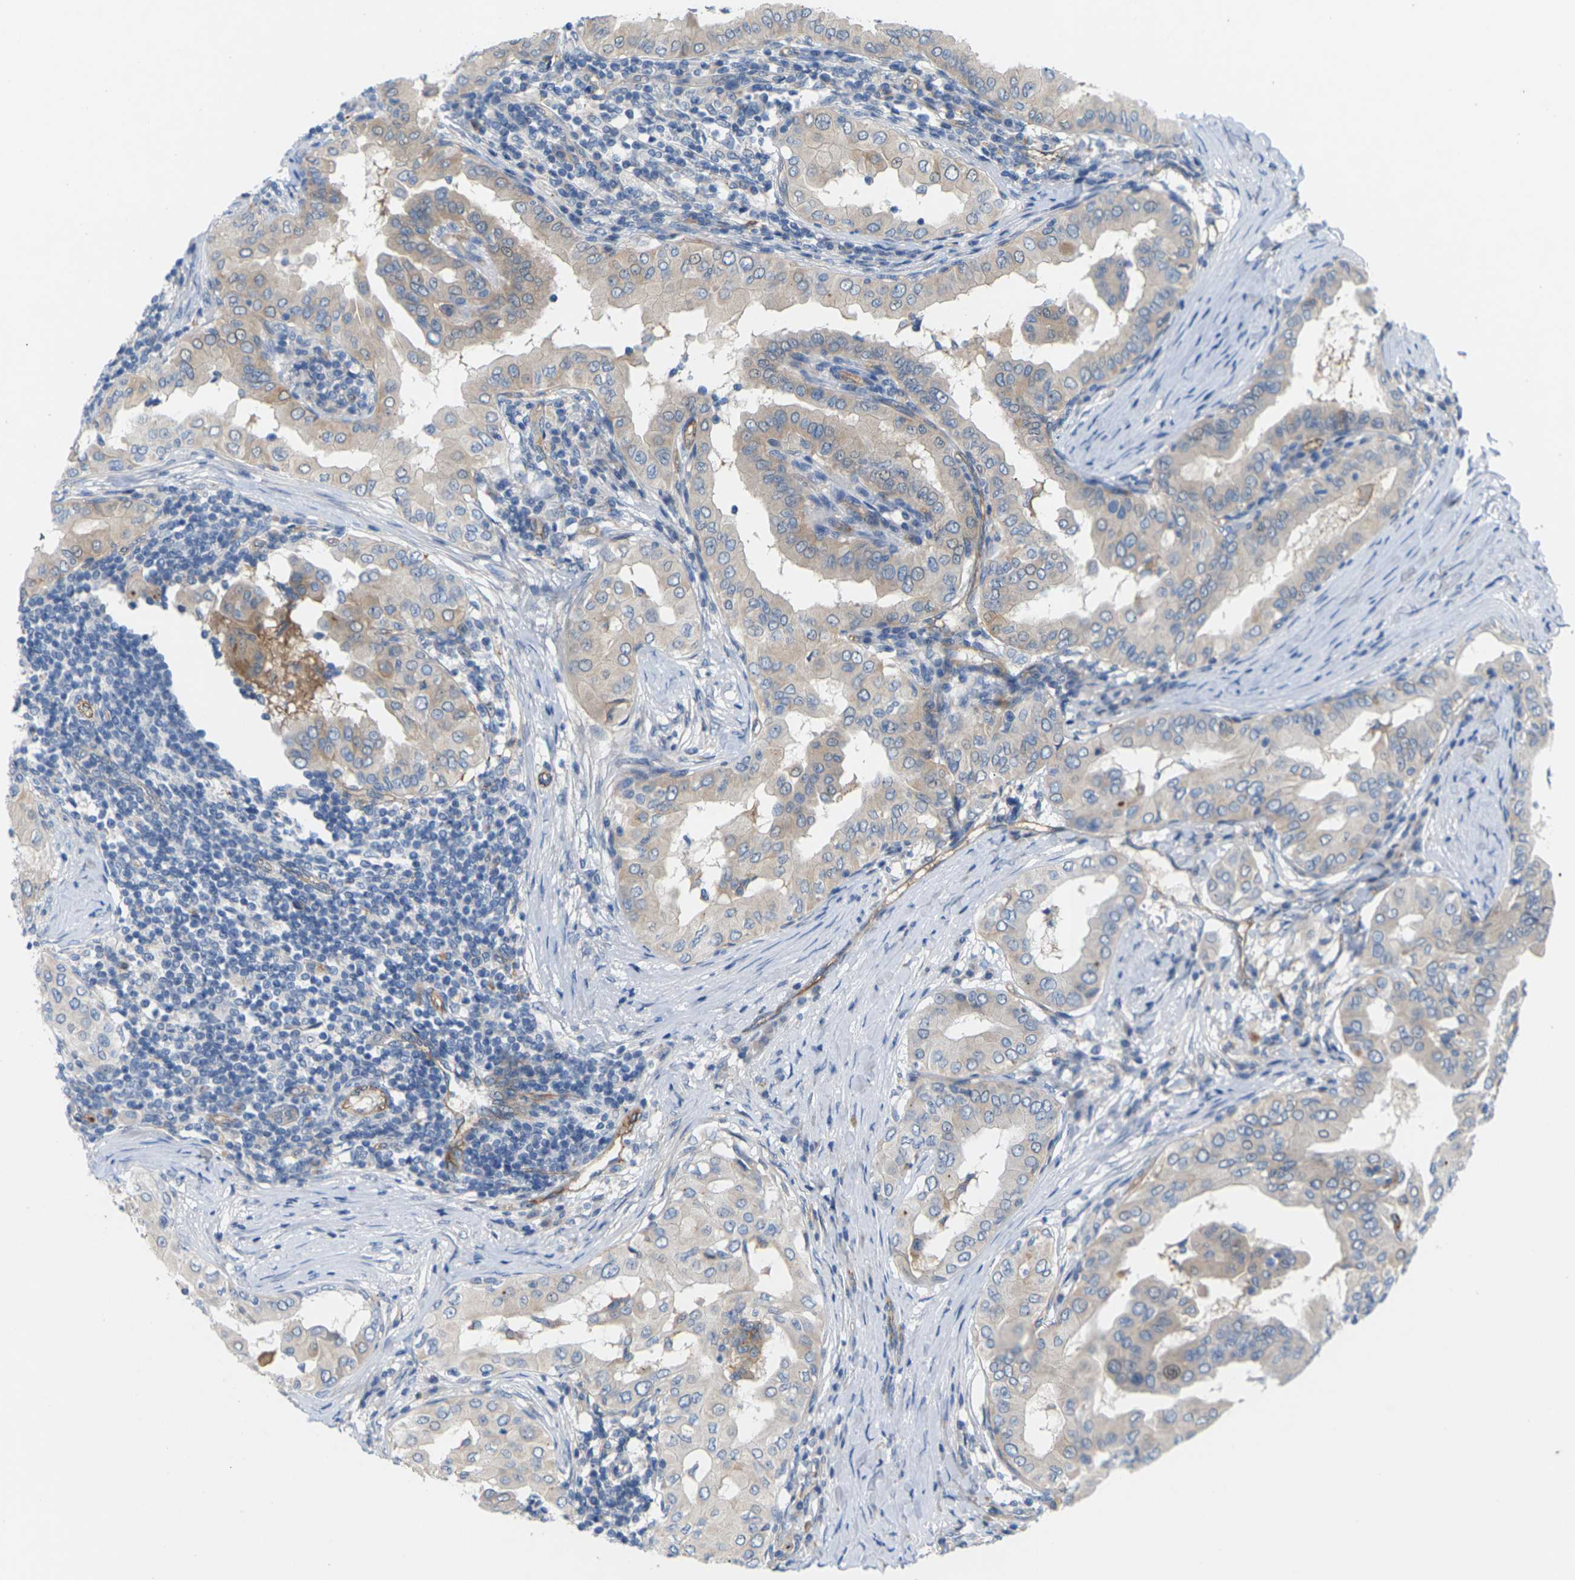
{"staining": {"intensity": "weak", "quantity": ">75%", "location": "cytoplasmic/membranous"}, "tissue": "thyroid cancer", "cell_type": "Tumor cells", "image_type": "cancer", "snomed": [{"axis": "morphology", "description": "Papillary adenocarcinoma, NOS"}, {"axis": "topography", "description": "Thyroid gland"}], "caption": "Protein expression analysis of human papillary adenocarcinoma (thyroid) reveals weak cytoplasmic/membranous expression in approximately >75% of tumor cells.", "gene": "ITGA5", "patient": {"sex": "male", "age": 33}}